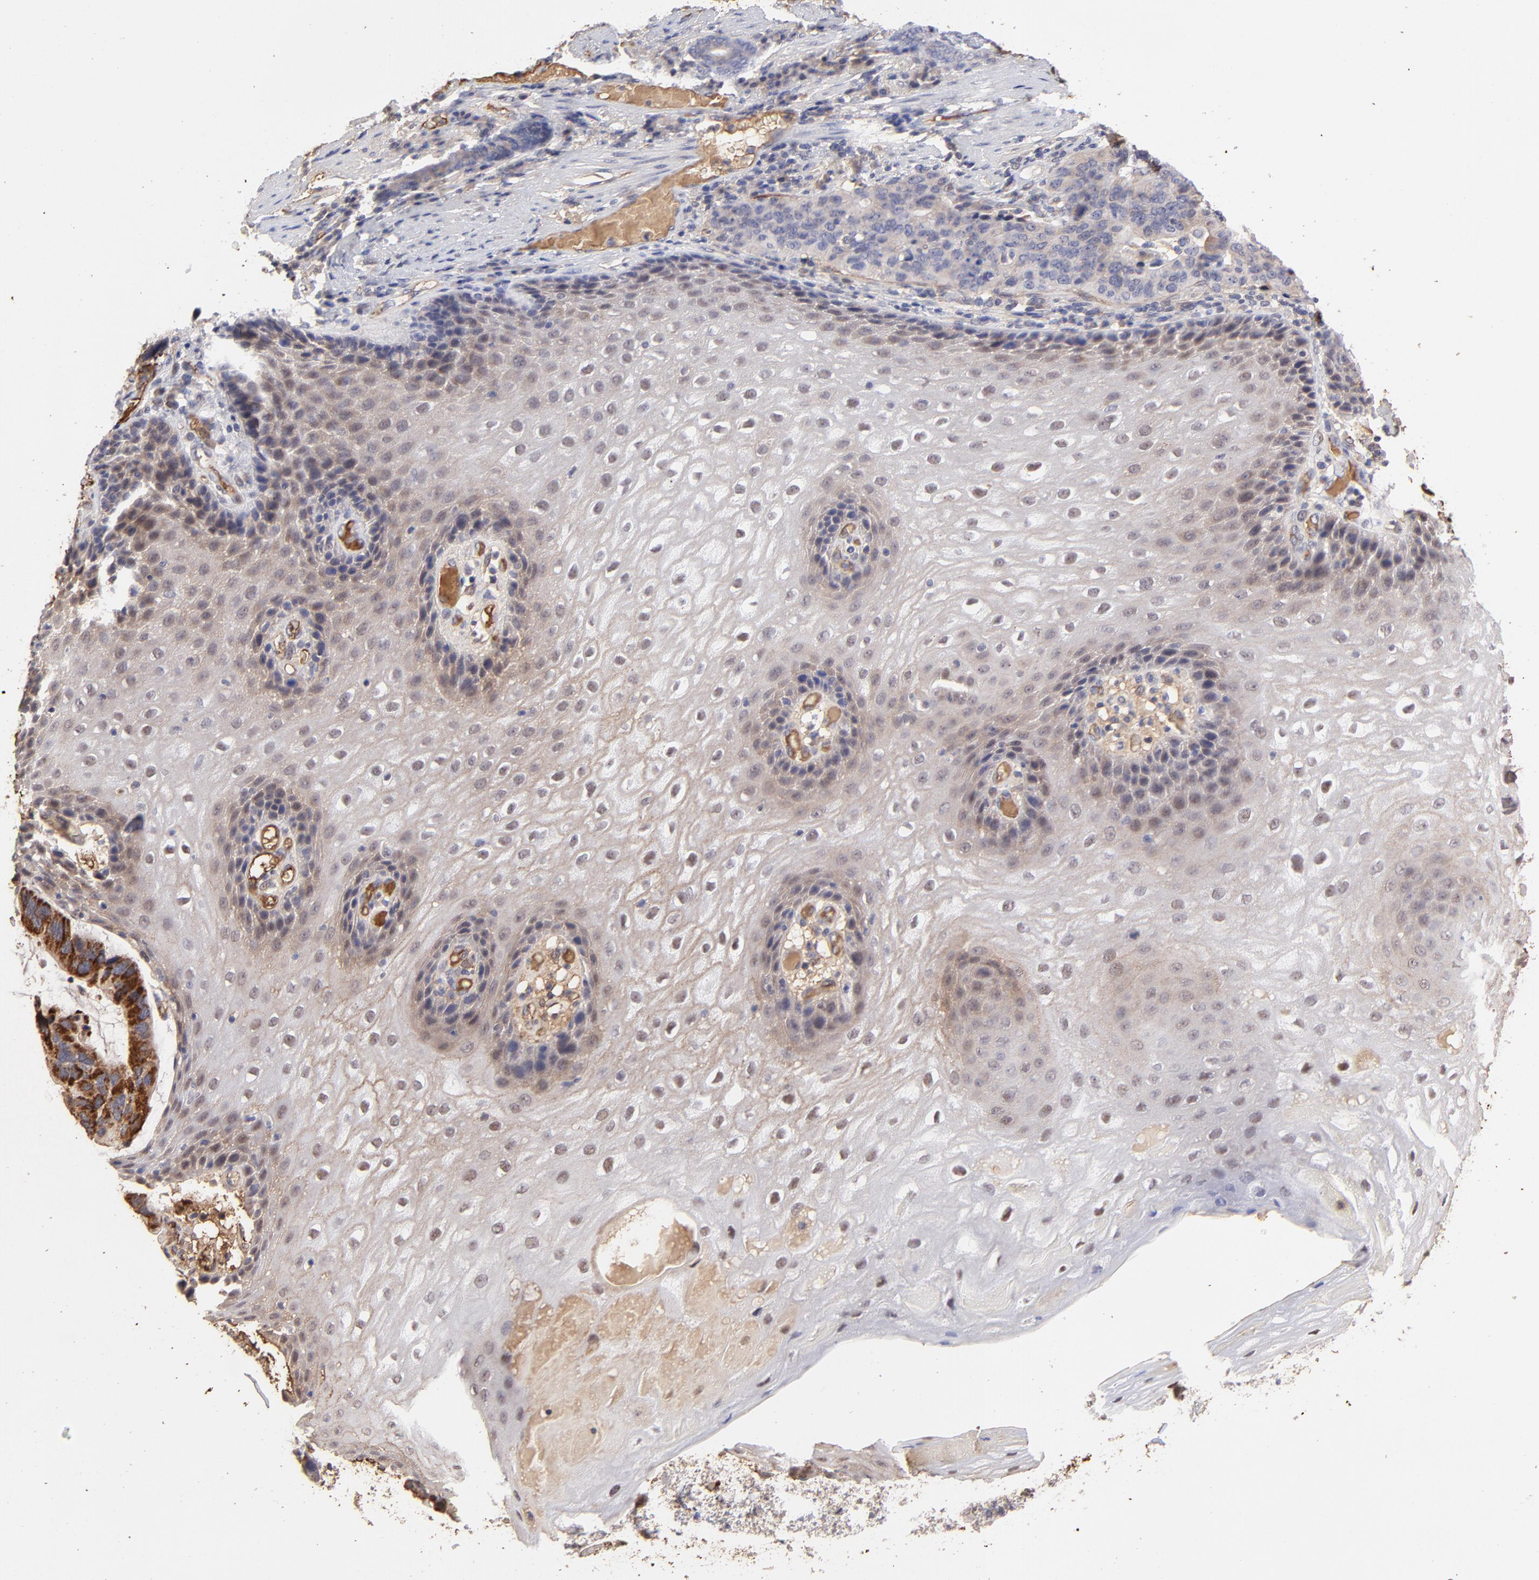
{"staining": {"intensity": "weak", "quantity": ">75%", "location": "cytoplasmic/membranous"}, "tissue": "stomach cancer", "cell_type": "Tumor cells", "image_type": "cancer", "snomed": [{"axis": "morphology", "description": "Adenocarcinoma, NOS"}, {"axis": "topography", "description": "Esophagus"}, {"axis": "topography", "description": "Stomach"}], "caption": "Protein expression analysis of human stomach cancer reveals weak cytoplasmic/membranous expression in approximately >75% of tumor cells. (DAB IHC, brown staining for protein, blue staining for nuclei).", "gene": "PSMD14", "patient": {"sex": "male", "age": 74}}